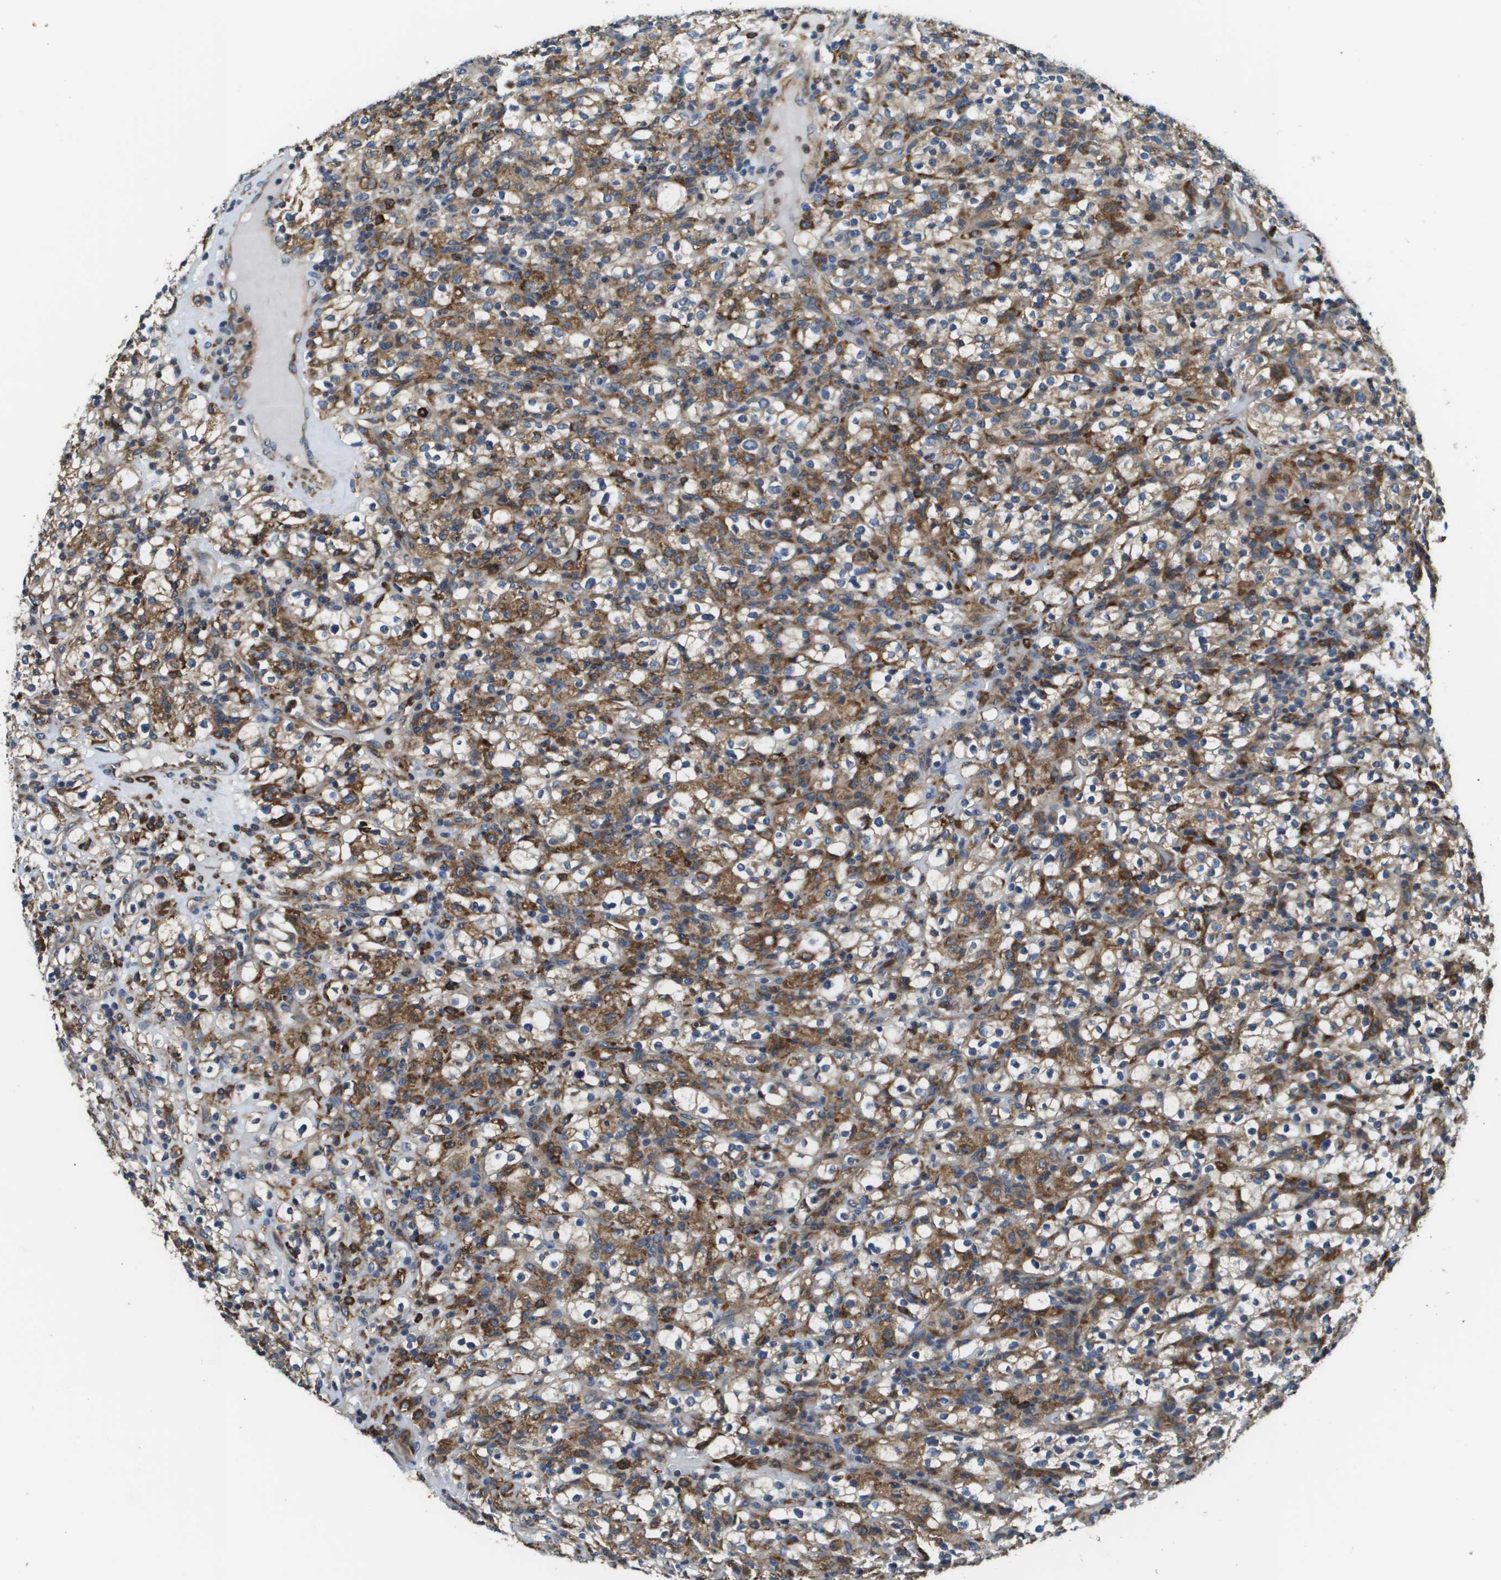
{"staining": {"intensity": "moderate", "quantity": ">75%", "location": "cytoplasmic/membranous"}, "tissue": "renal cancer", "cell_type": "Tumor cells", "image_type": "cancer", "snomed": [{"axis": "morphology", "description": "Normal tissue, NOS"}, {"axis": "morphology", "description": "Adenocarcinoma, NOS"}, {"axis": "topography", "description": "Kidney"}], "caption": "Immunohistochemistry micrograph of renal cancer stained for a protein (brown), which displays medium levels of moderate cytoplasmic/membranous expression in approximately >75% of tumor cells.", "gene": "CNPY3", "patient": {"sex": "female", "age": 72}}